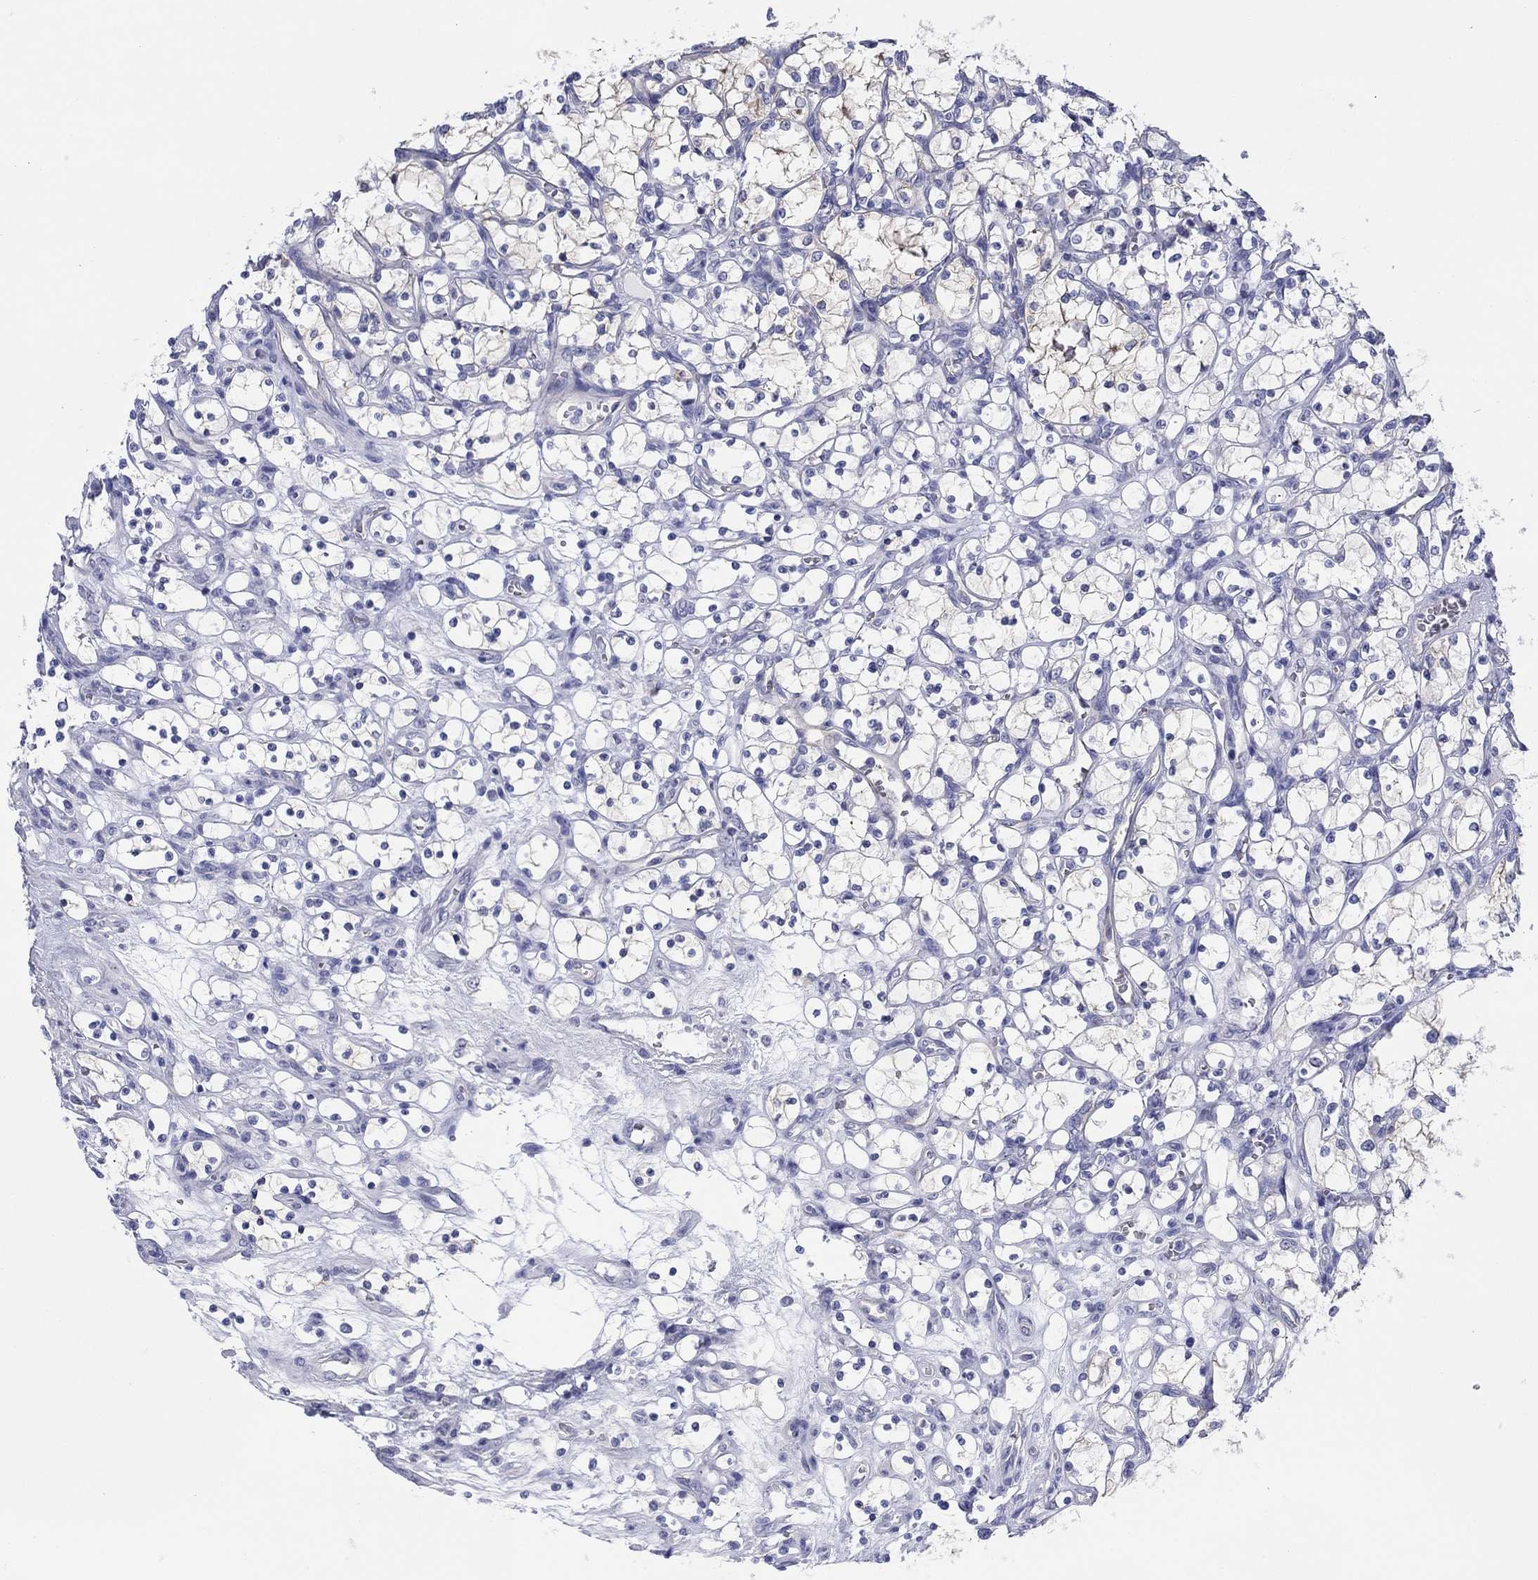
{"staining": {"intensity": "moderate", "quantity": "<25%", "location": "cytoplasmic/membranous"}, "tissue": "renal cancer", "cell_type": "Tumor cells", "image_type": "cancer", "snomed": [{"axis": "morphology", "description": "Adenocarcinoma, NOS"}, {"axis": "topography", "description": "Kidney"}], "caption": "An immunohistochemistry (IHC) histopathology image of tumor tissue is shown. Protein staining in brown labels moderate cytoplasmic/membranous positivity in renal cancer (adenocarcinoma) within tumor cells. (DAB (3,3'-diaminobenzidine) IHC with brightfield microscopy, high magnification).", "gene": "ATP1B1", "patient": {"sex": "female", "age": 69}}